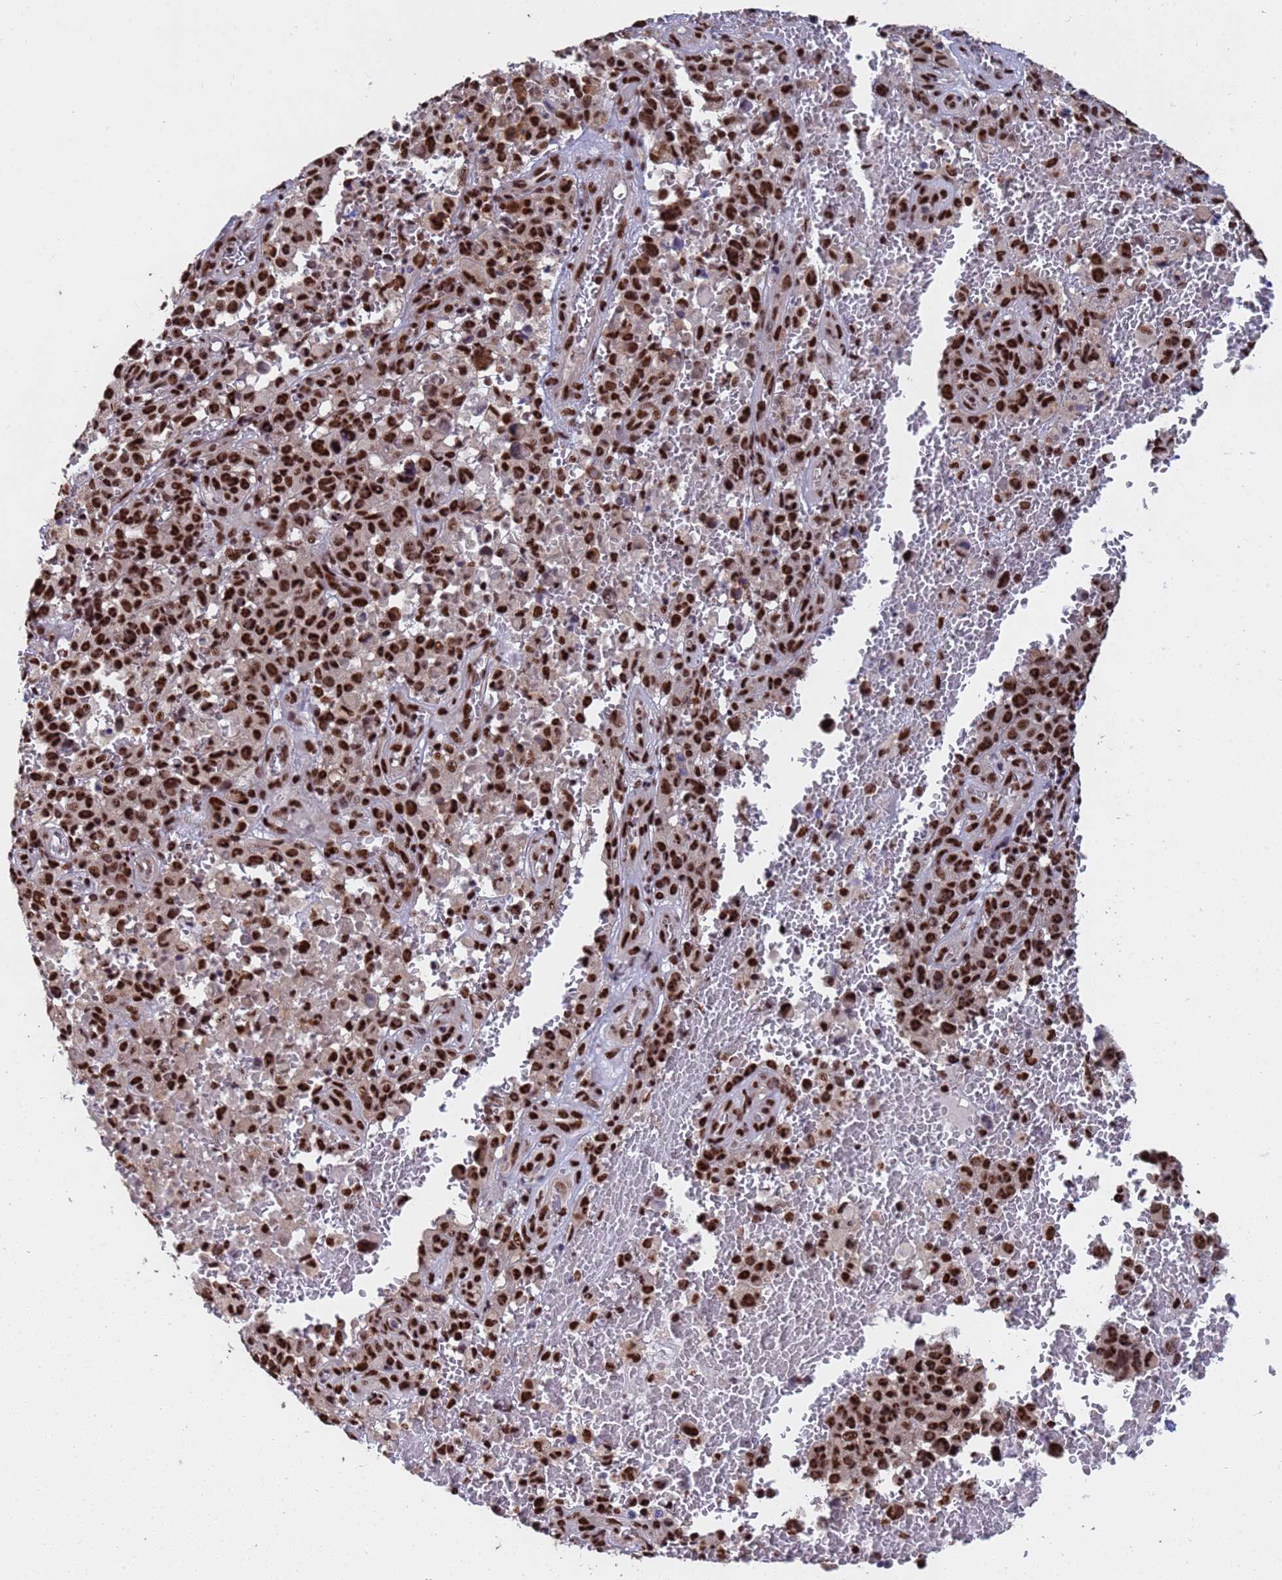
{"staining": {"intensity": "strong", "quantity": ">75%", "location": "nuclear"}, "tissue": "melanoma", "cell_type": "Tumor cells", "image_type": "cancer", "snomed": [{"axis": "morphology", "description": "Malignant melanoma, NOS"}, {"axis": "topography", "description": "Skin"}], "caption": "A micrograph showing strong nuclear staining in about >75% of tumor cells in malignant melanoma, as visualized by brown immunohistochemical staining.", "gene": "SF3B2", "patient": {"sex": "female", "age": 82}}